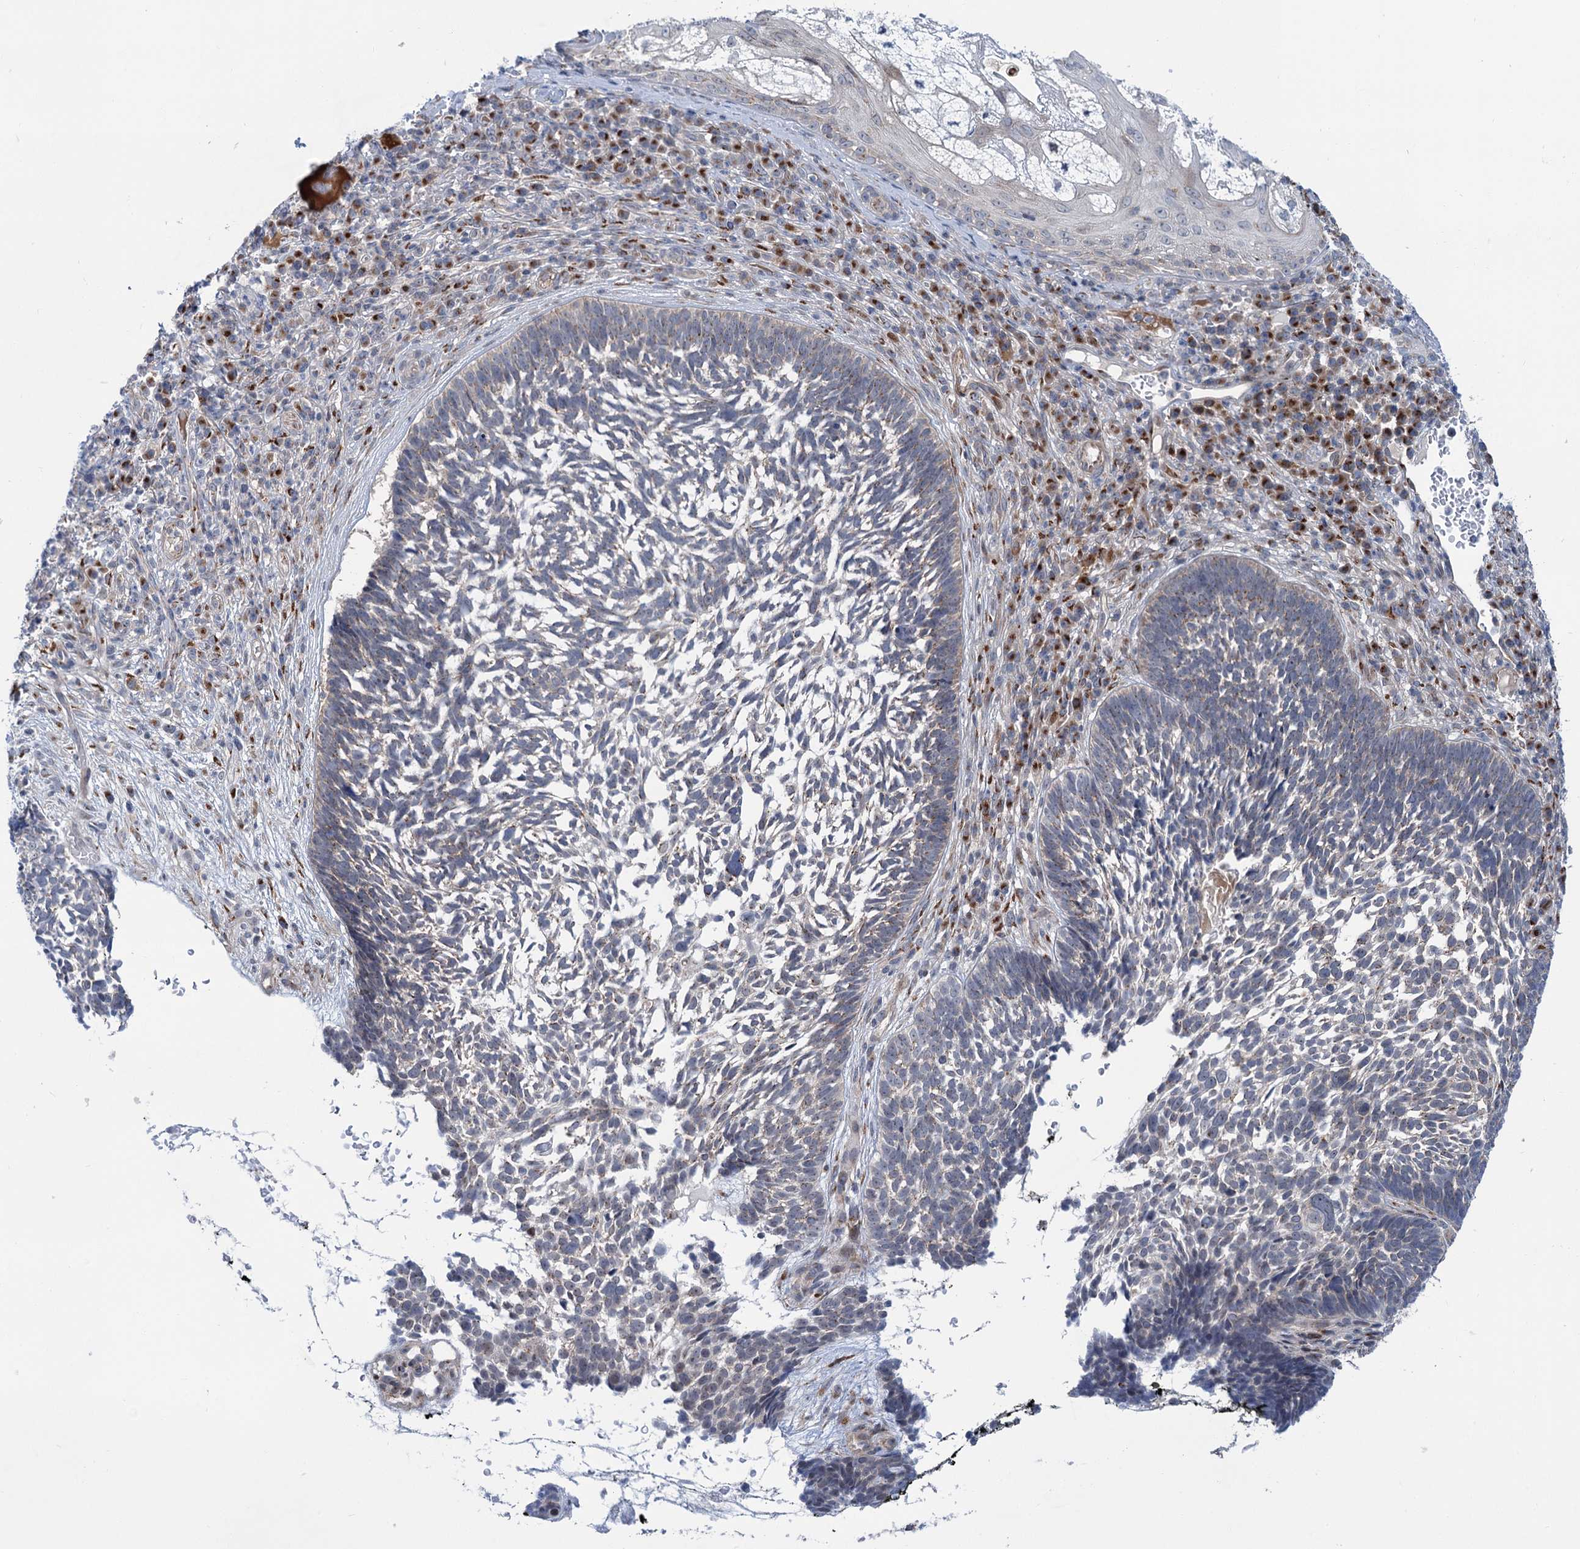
{"staining": {"intensity": "weak", "quantity": "<25%", "location": "cytoplasmic/membranous"}, "tissue": "skin cancer", "cell_type": "Tumor cells", "image_type": "cancer", "snomed": [{"axis": "morphology", "description": "Basal cell carcinoma"}, {"axis": "topography", "description": "Skin"}], "caption": "IHC of skin basal cell carcinoma shows no staining in tumor cells.", "gene": "ELP4", "patient": {"sex": "male", "age": 88}}